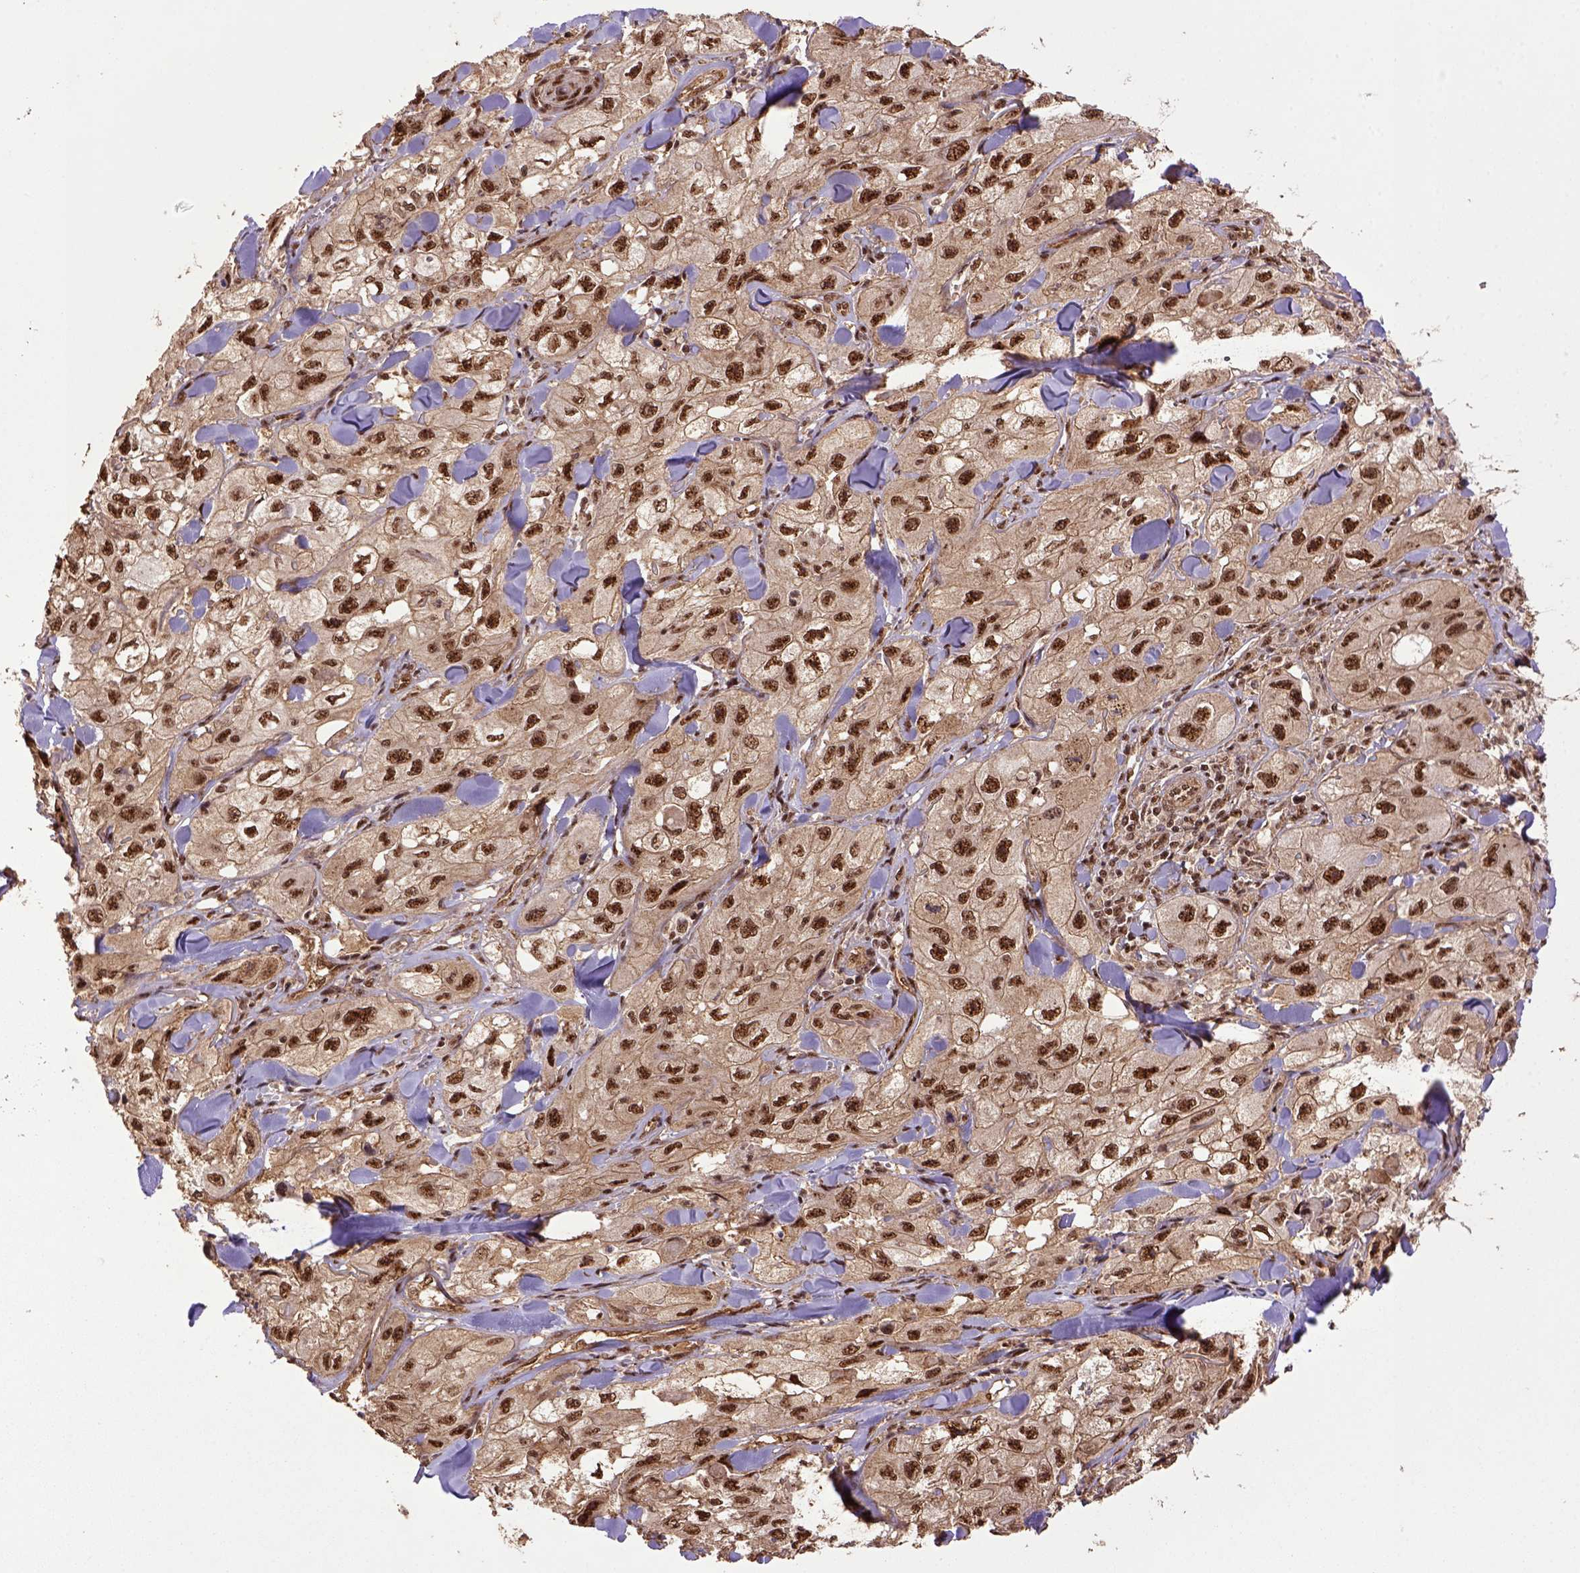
{"staining": {"intensity": "moderate", "quantity": ">75%", "location": "nuclear"}, "tissue": "skin cancer", "cell_type": "Tumor cells", "image_type": "cancer", "snomed": [{"axis": "morphology", "description": "Squamous cell carcinoma, NOS"}, {"axis": "topography", "description": "Skin"}, {"axis": "topography", "description": "Subcutis"}], "caption": "High-magnification brightfield microscopy of skin cancer (squamous cell carcinoma) stained with DAB (3,3'-diaminobenzidine) (brown) and counterstained with hematoxylin (blue). tumor cells exhibit moderate nuclear positivity is seen in approximately>75% of cells.", "gene": "PPIG", "patient": {"sex": "male", "age": 73}}